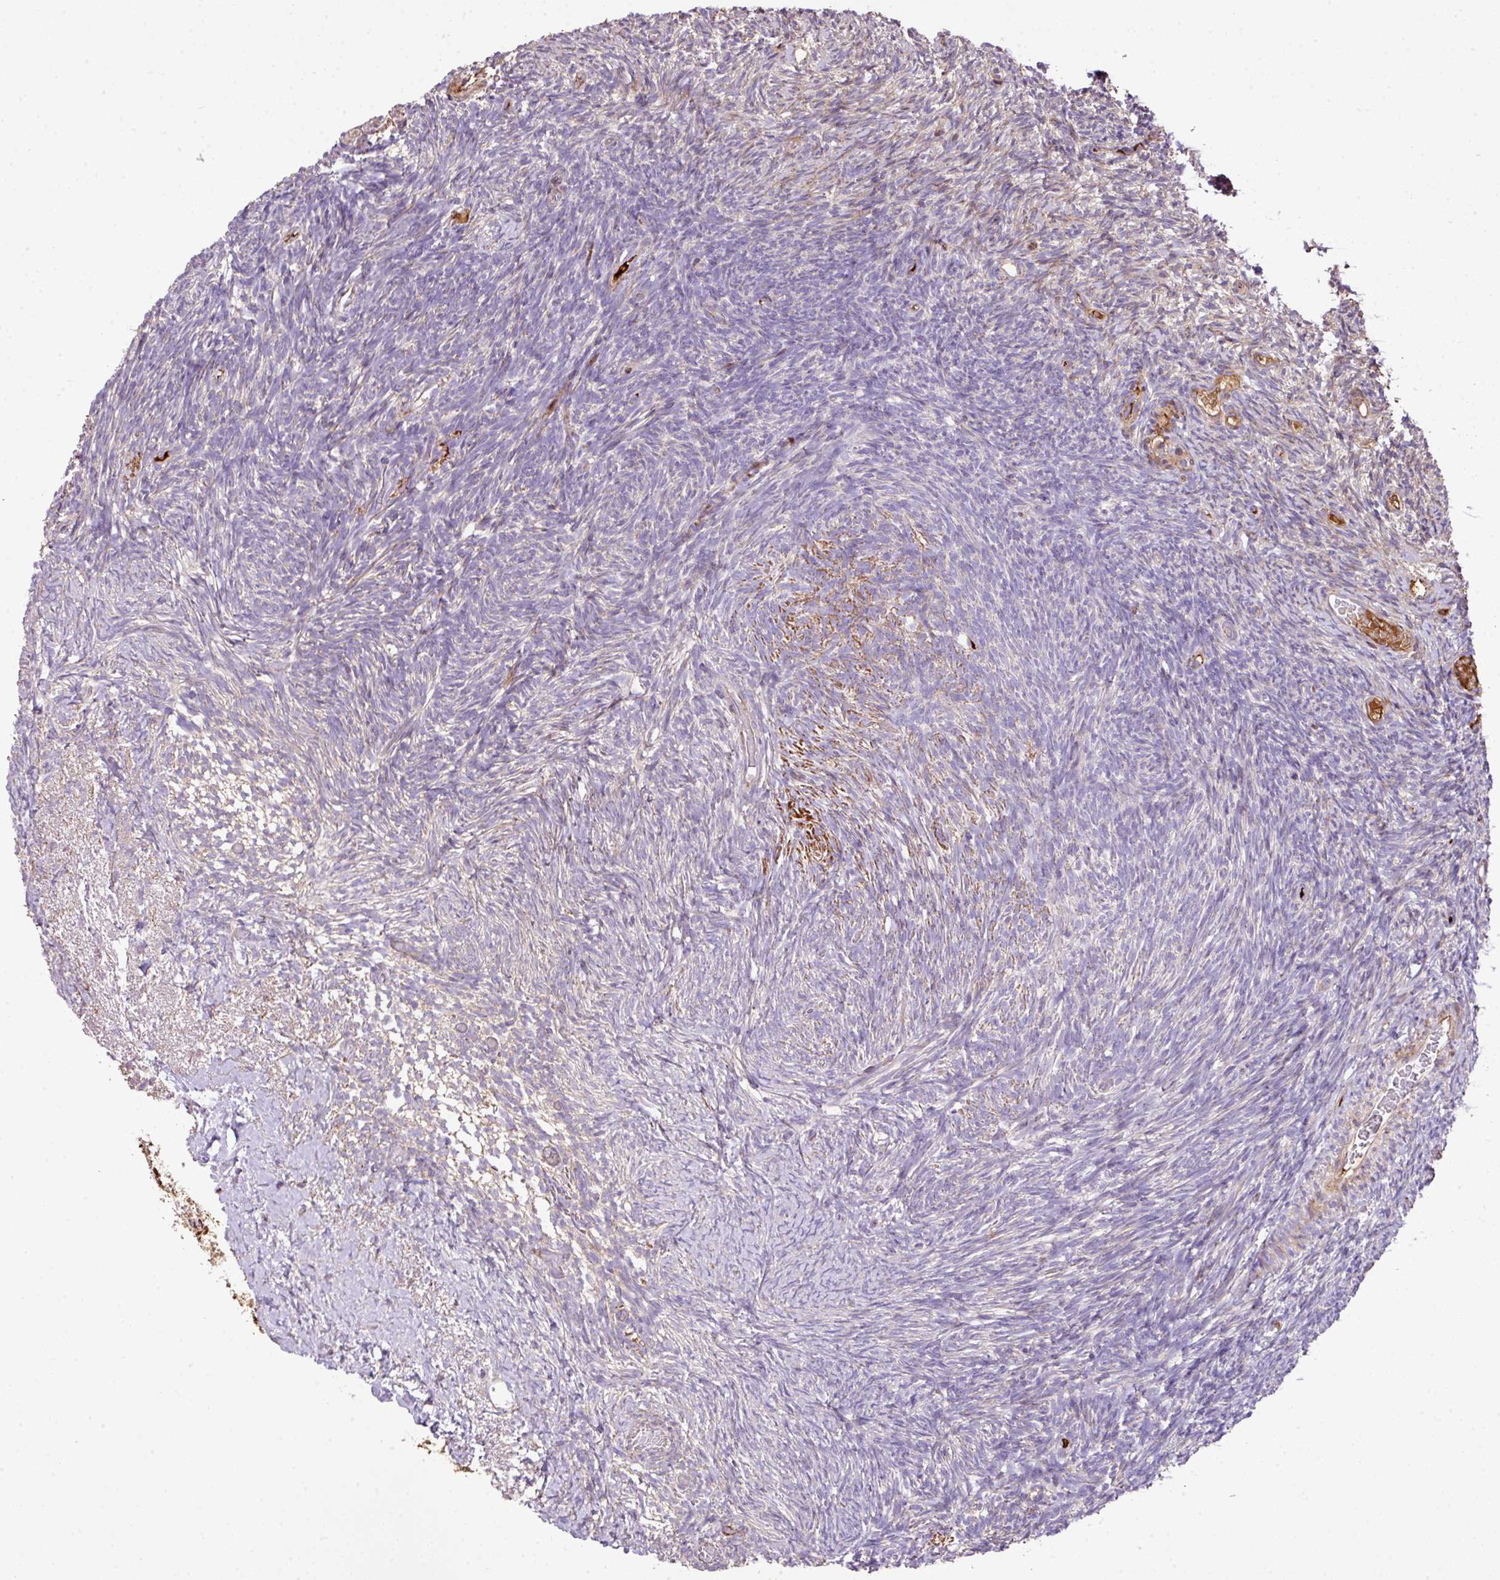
{"staining": {"intensity": "strong", "quantity": "<25%", "location": "cytoplasmic/membranous"}, "tissue": "ovary", "cell_type": "Follicle cells", "image_type": "normal", "snomed": [{"axis": "morphology", "description": "Normal tissue, NOS"}, {"axis": "topography", "description": "Ovary"}], "caption": "DAB immunohistochemical staining of benign human ovary exhibits strong cytoplasmic/membranous protein expression in approximately <25% of follicle cells.", "gene": "CTXN2", "patient": {"sex": "female", "age": 39}}